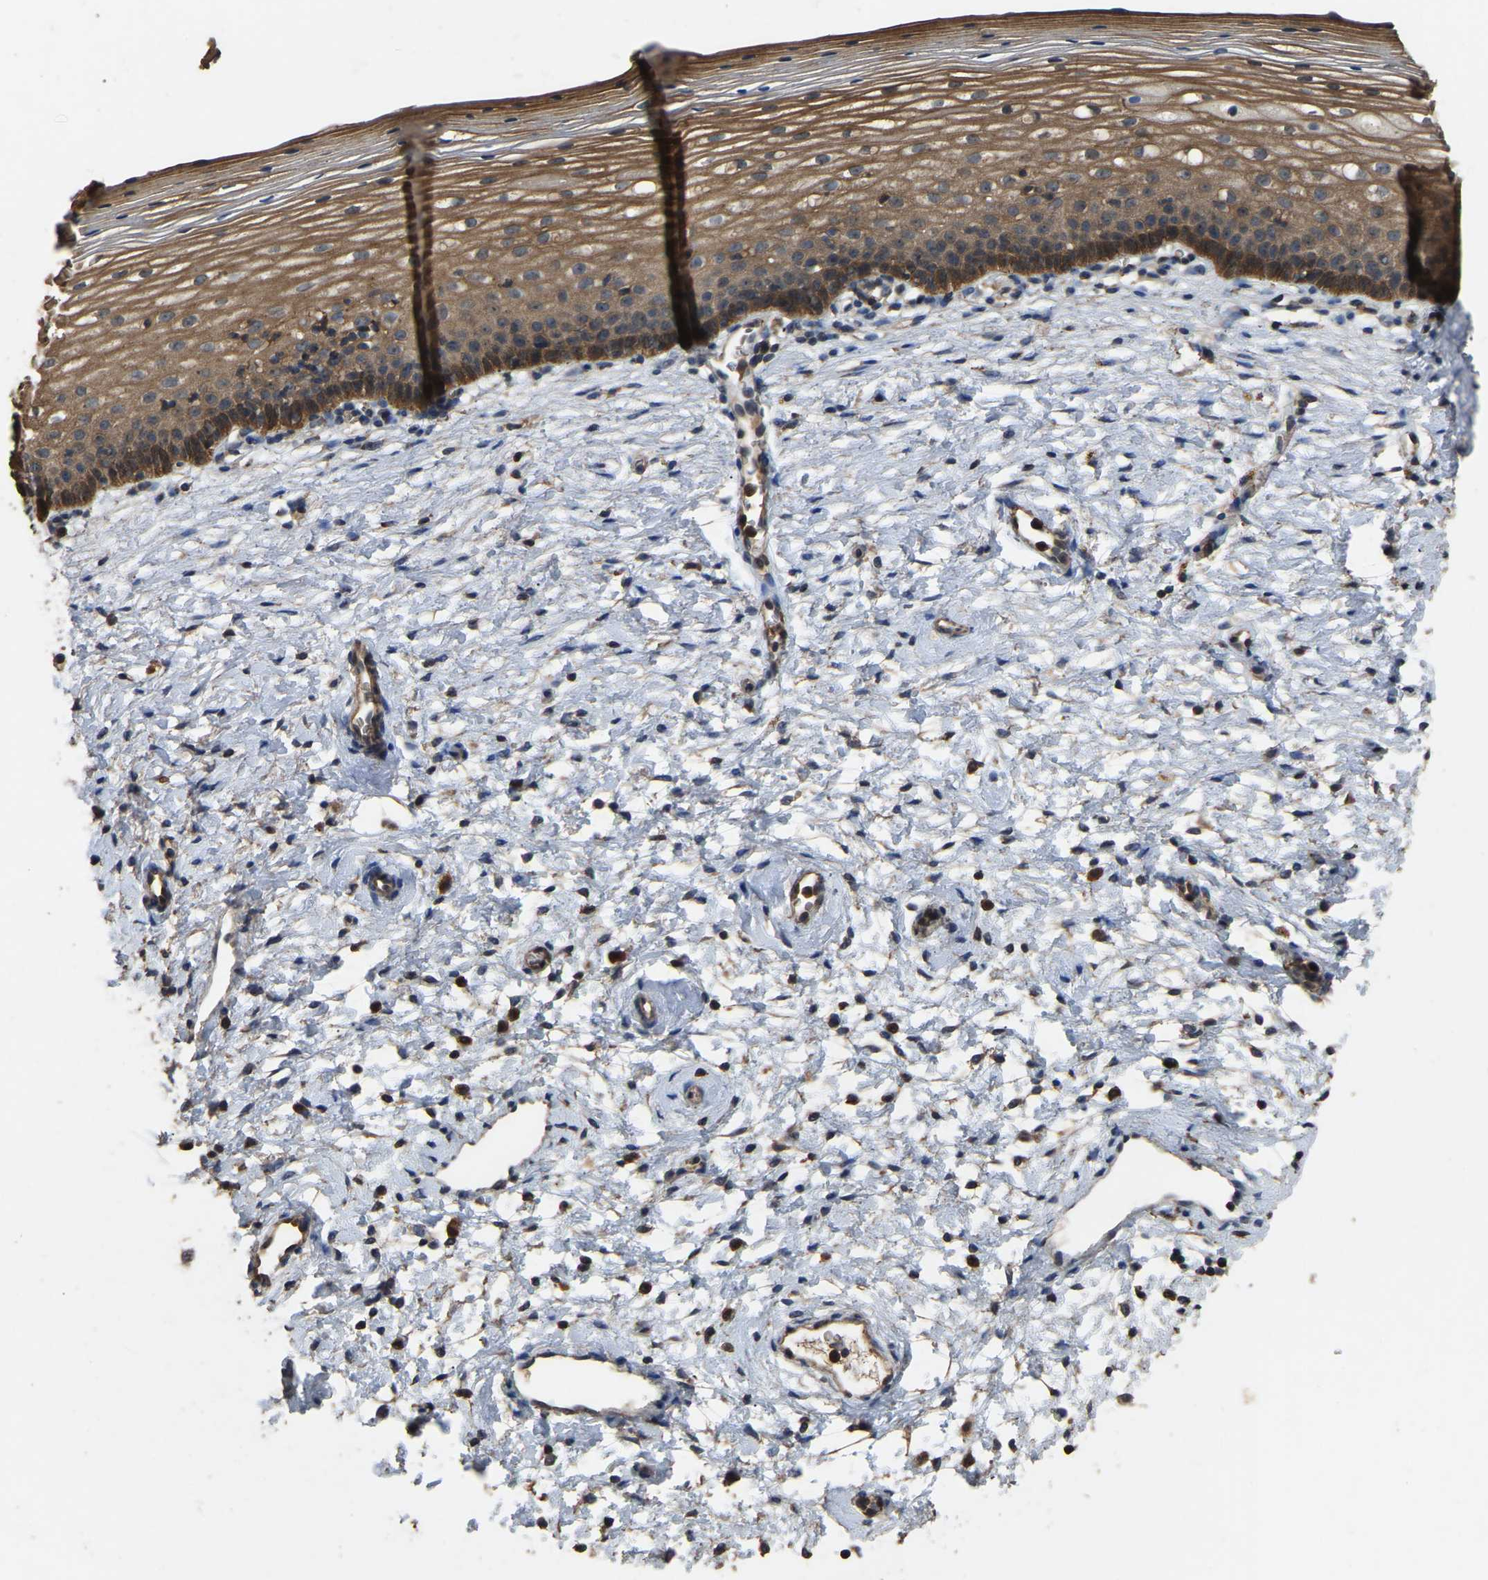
{"staining": {"intensity": "strong", "quantity": ">75%", "location": "cytoplasmic/membranous"}, "tissue": "cervix", "cell_type": "Glandular cells", "image_type": "normal", "snomed": [{"axis": "morphology", "description": "Normal tissue, NOS"}, {"axis": "topography", "description": "Cervix"}], "caption": "Strong cytoplasmic/membranous positivity is appreciated in about >75% of glandular cells in unremarkable cervix.", "gene": "FHIT", "patient": {"sex": "female", "age": 72}}